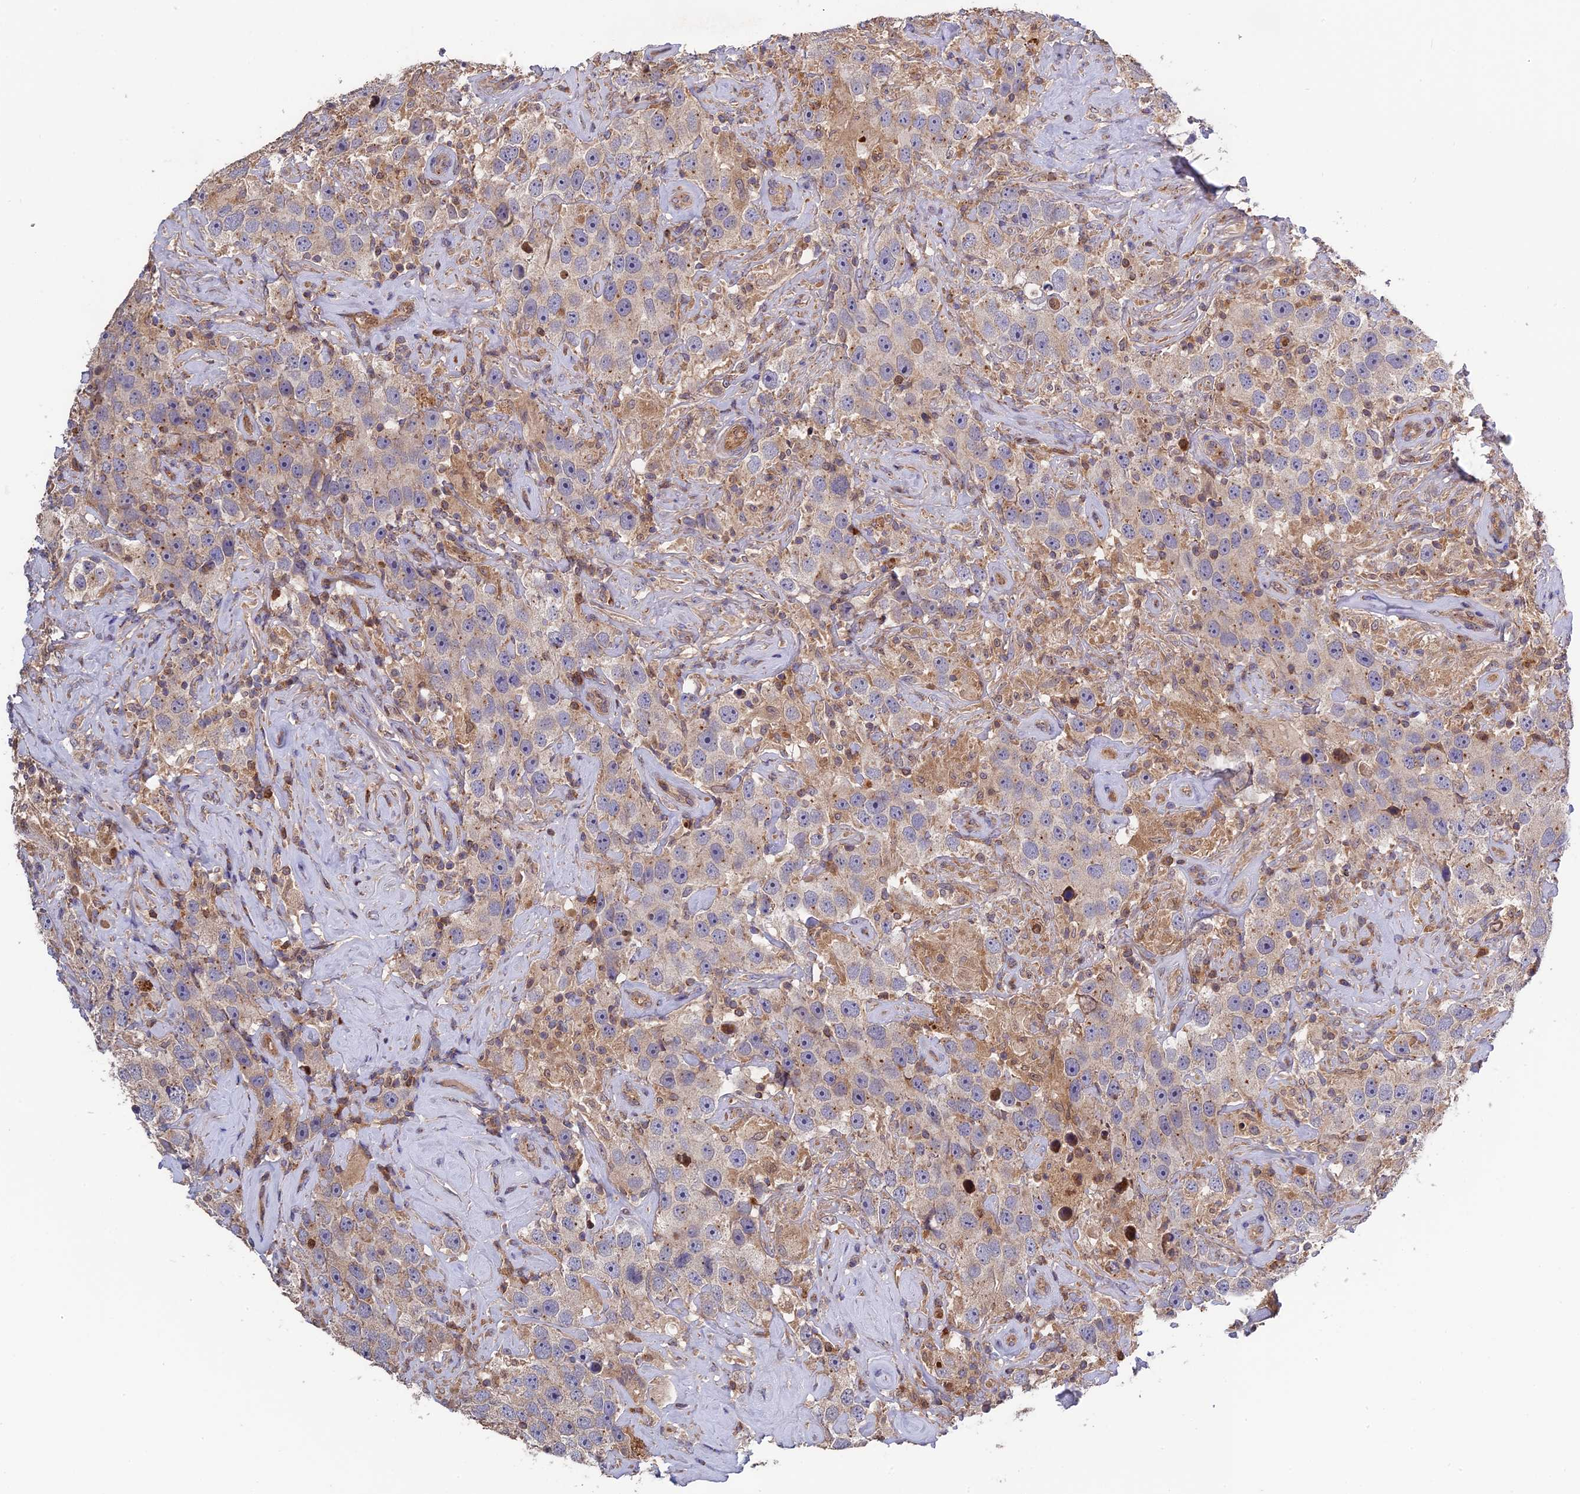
{"staining": {"intensity": "weak", "quantity": "25%-75%", "location": "cytoplasmic/membranous"}, "tissue": "testis cancer", "cell_type": "Tumor cells", "image_type": "cancer", "snomed": [{"axis": "morphology", "description": "Seminoma, NOS"}, {"axis": "topography", "description": "Testis"}], "caption": "Immunohistochemistry (IHC) image of neoplastic tissue: human testis seminoma stained using immunohistochemistry (IHC) displays low levels of weak protein expression localized specifically in the cytoplasmic/membranous of tumor cells, appearing as a cytoplasmic/membranous brown color.", "gene": "RPIA", "patient": {"sex": "male", "age": 49}}